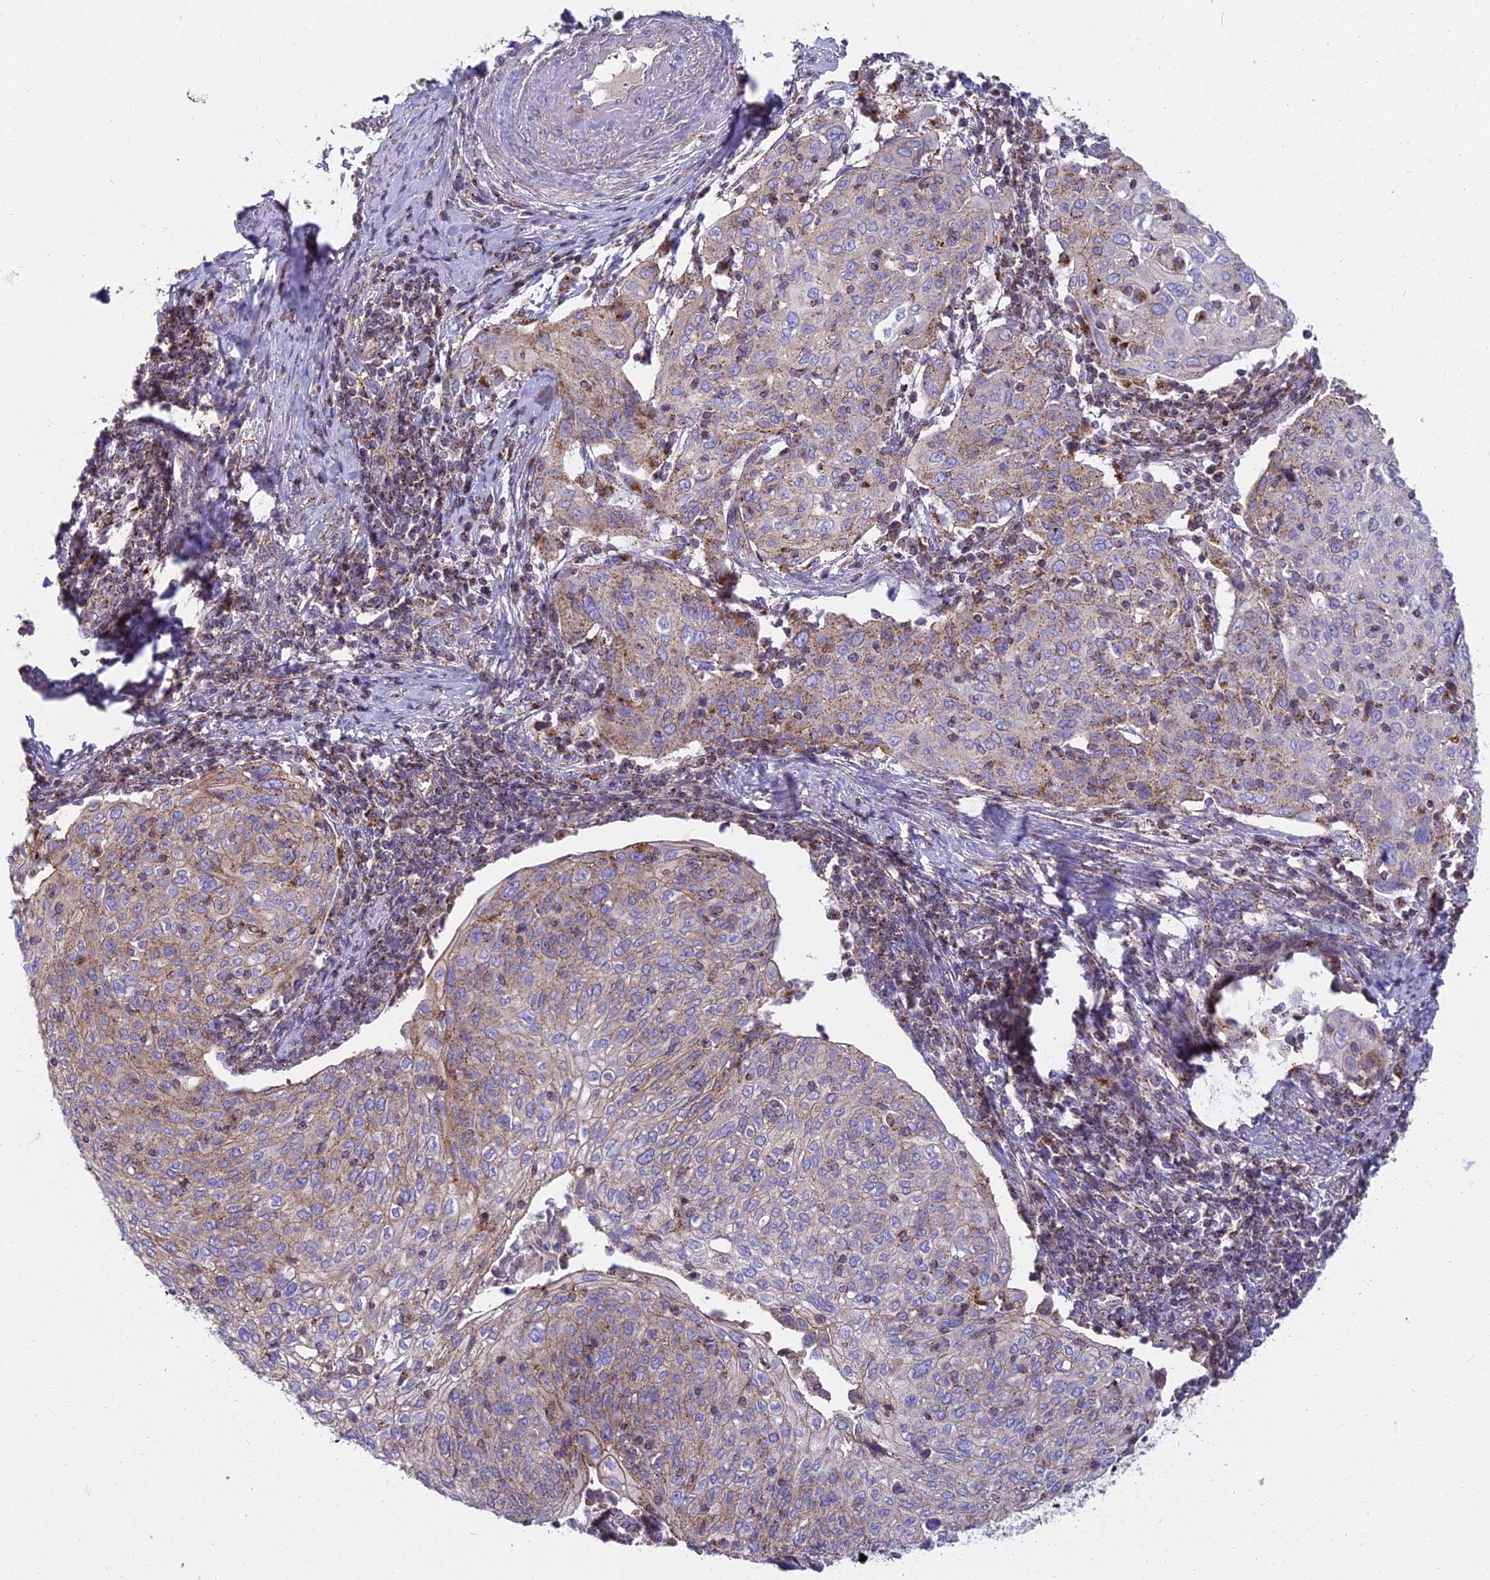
{"staining": {"intensity": "moderate", "quantity": "25%-75%", "location": "cytoplasmic/membranous"}, "tissue": "cervical cancer", "cell_type": "Tumor cells", "image_type": "cancer", "snomed": [{"axis": "morphology", "description": "Squamous cell carcinoma, NOS"}, {"axis": "topography", "description": "Cervix"}], "caption": "DAB (3,3'-diaminobenzidine) immunohistochemical staining of squamous cell carcinoma (cervical) shows moderate cytoplasmic/membranous protein staining in approximately 25%-75% of tumor cells.", "gene": "FRMPD1", "patient": {"sex": "female", "age": 67}}